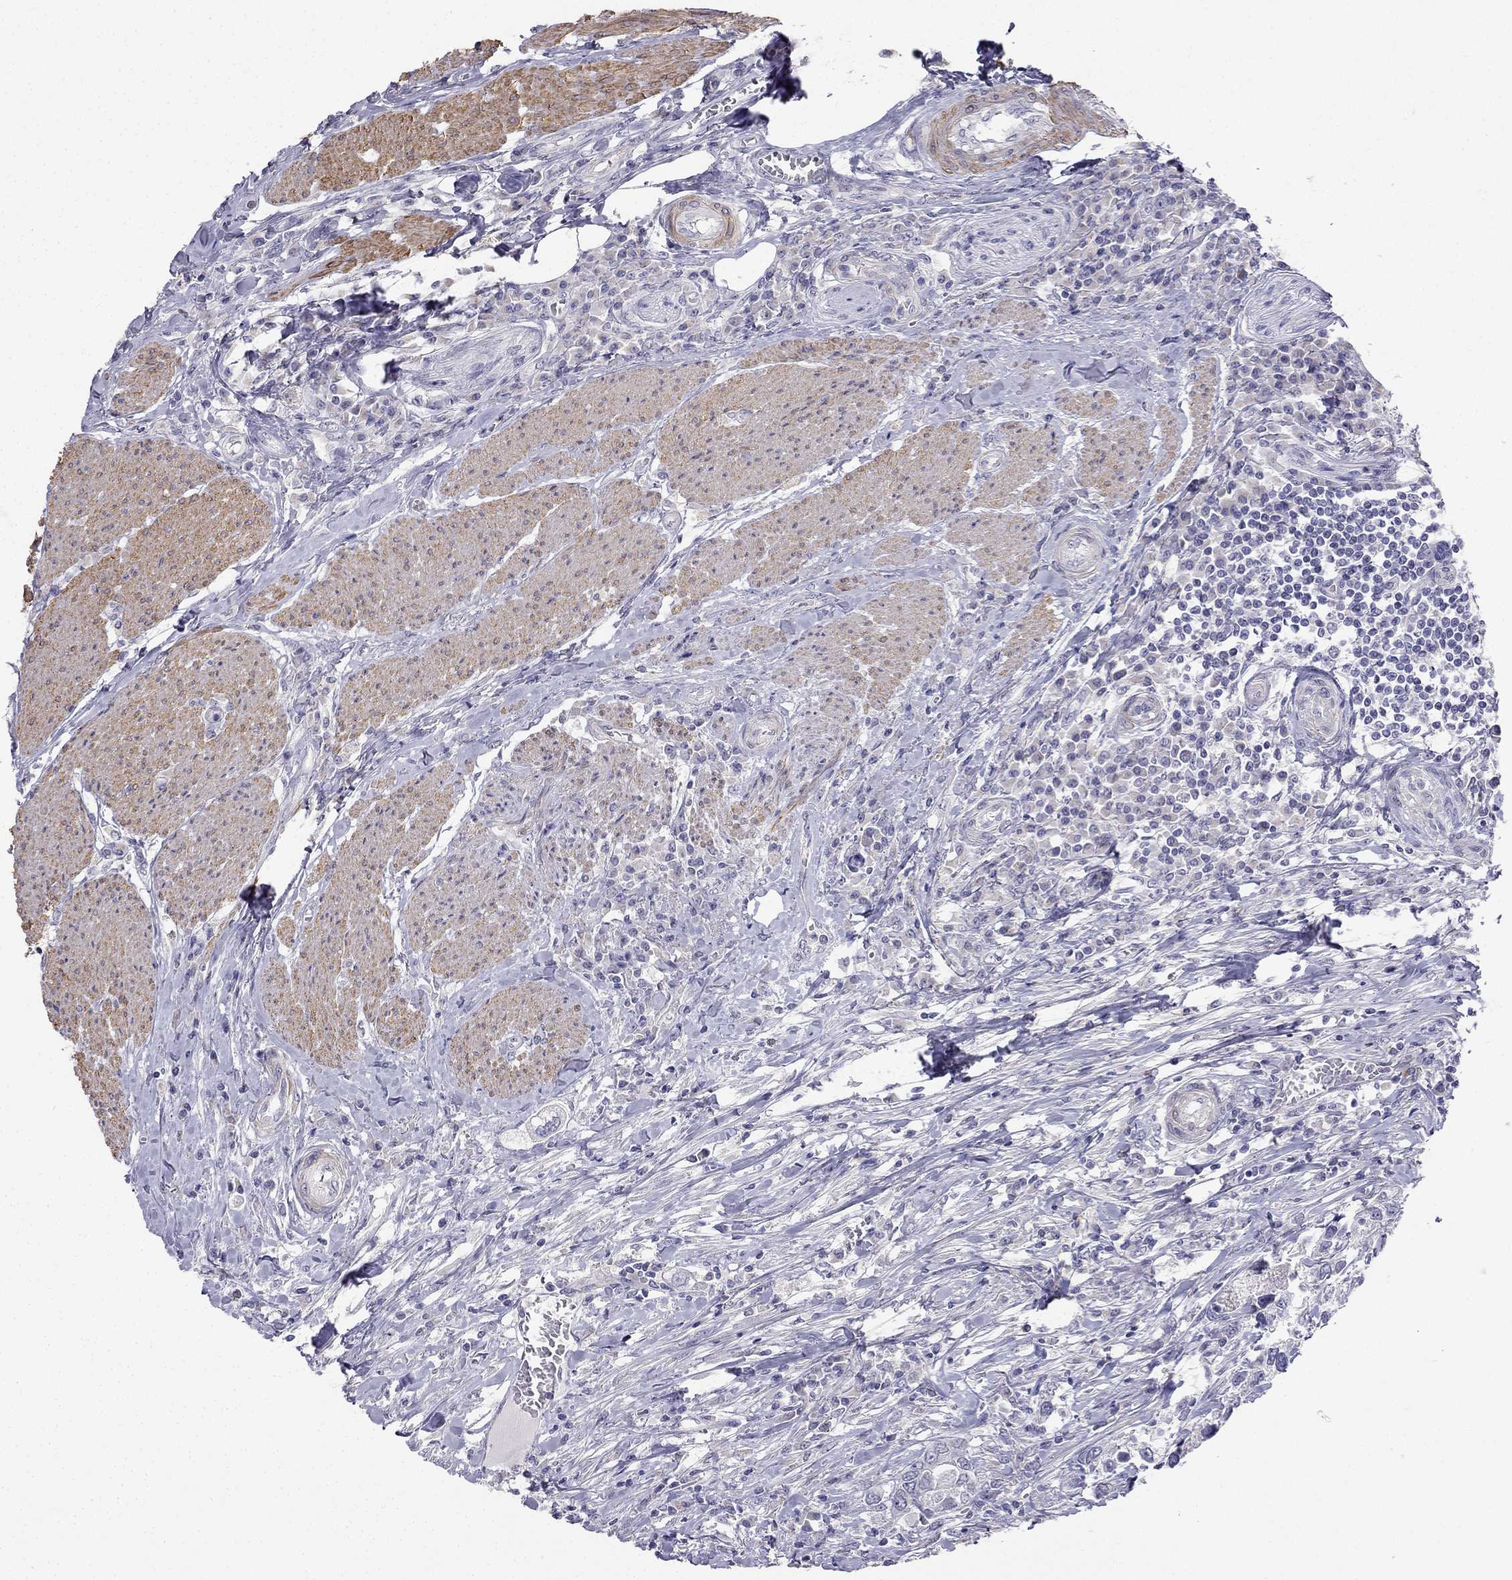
{"staining": {"intensity": "negative", "quantity": "none", "location": "none"}, "tissue": "urothelial cancer", "cell_type": "Tumor cells", "image_type": "cancer", "snomed": [{"axis": "morphology", "description": "Urothelial carcinoma, NOS"}, {"axis": "morphology", "description": "Urothelial carcinoma, High grade"}, {"axis": "topography", "description": "Urinary bladder"}], "caption": "This is a image of immunohistochemistry staining of urothelial cancer, which shows no expression in tumor cells. Nuclei are stained in blue.", "gene": "C16orf89", "patient": {"sex": "male", "age": 63}}